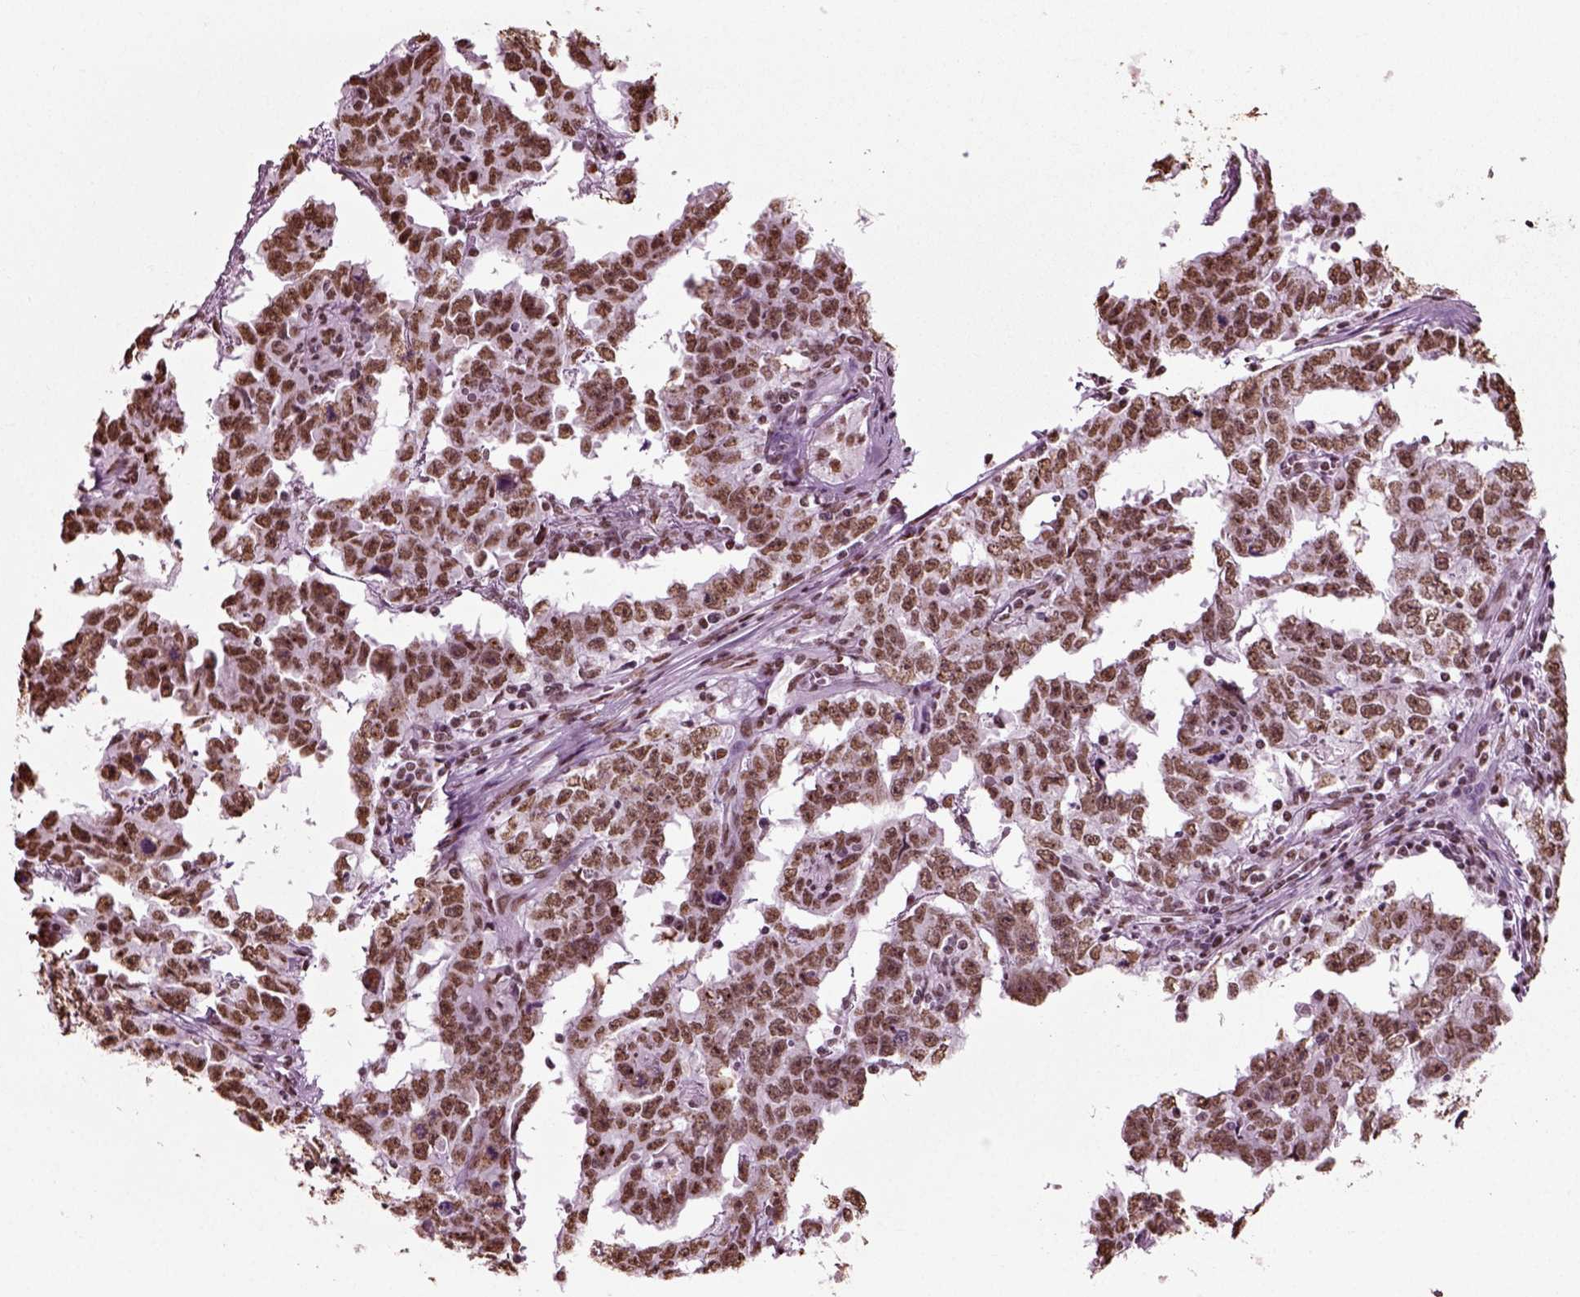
{"staining": {"intensity": "moderate", "quantity": ">75%", "location": "nuclear"}, "tissue": "testis cancer", "cell_type": "Tumor cells", "image_type": "cancer", "snomed": [{"axis": "morphology", "description": "Carcinoma, Embryonal, NOS"}, {"axis": "topography", "description": "Testis"}], "caption": "The immunohistochemical stain highlights moderate nuclear expression in tumor cells of embryonal carcinoma (testis) tissue.", "gene": "POLR1H", "patient": {"sex": "male", "age": 22}}